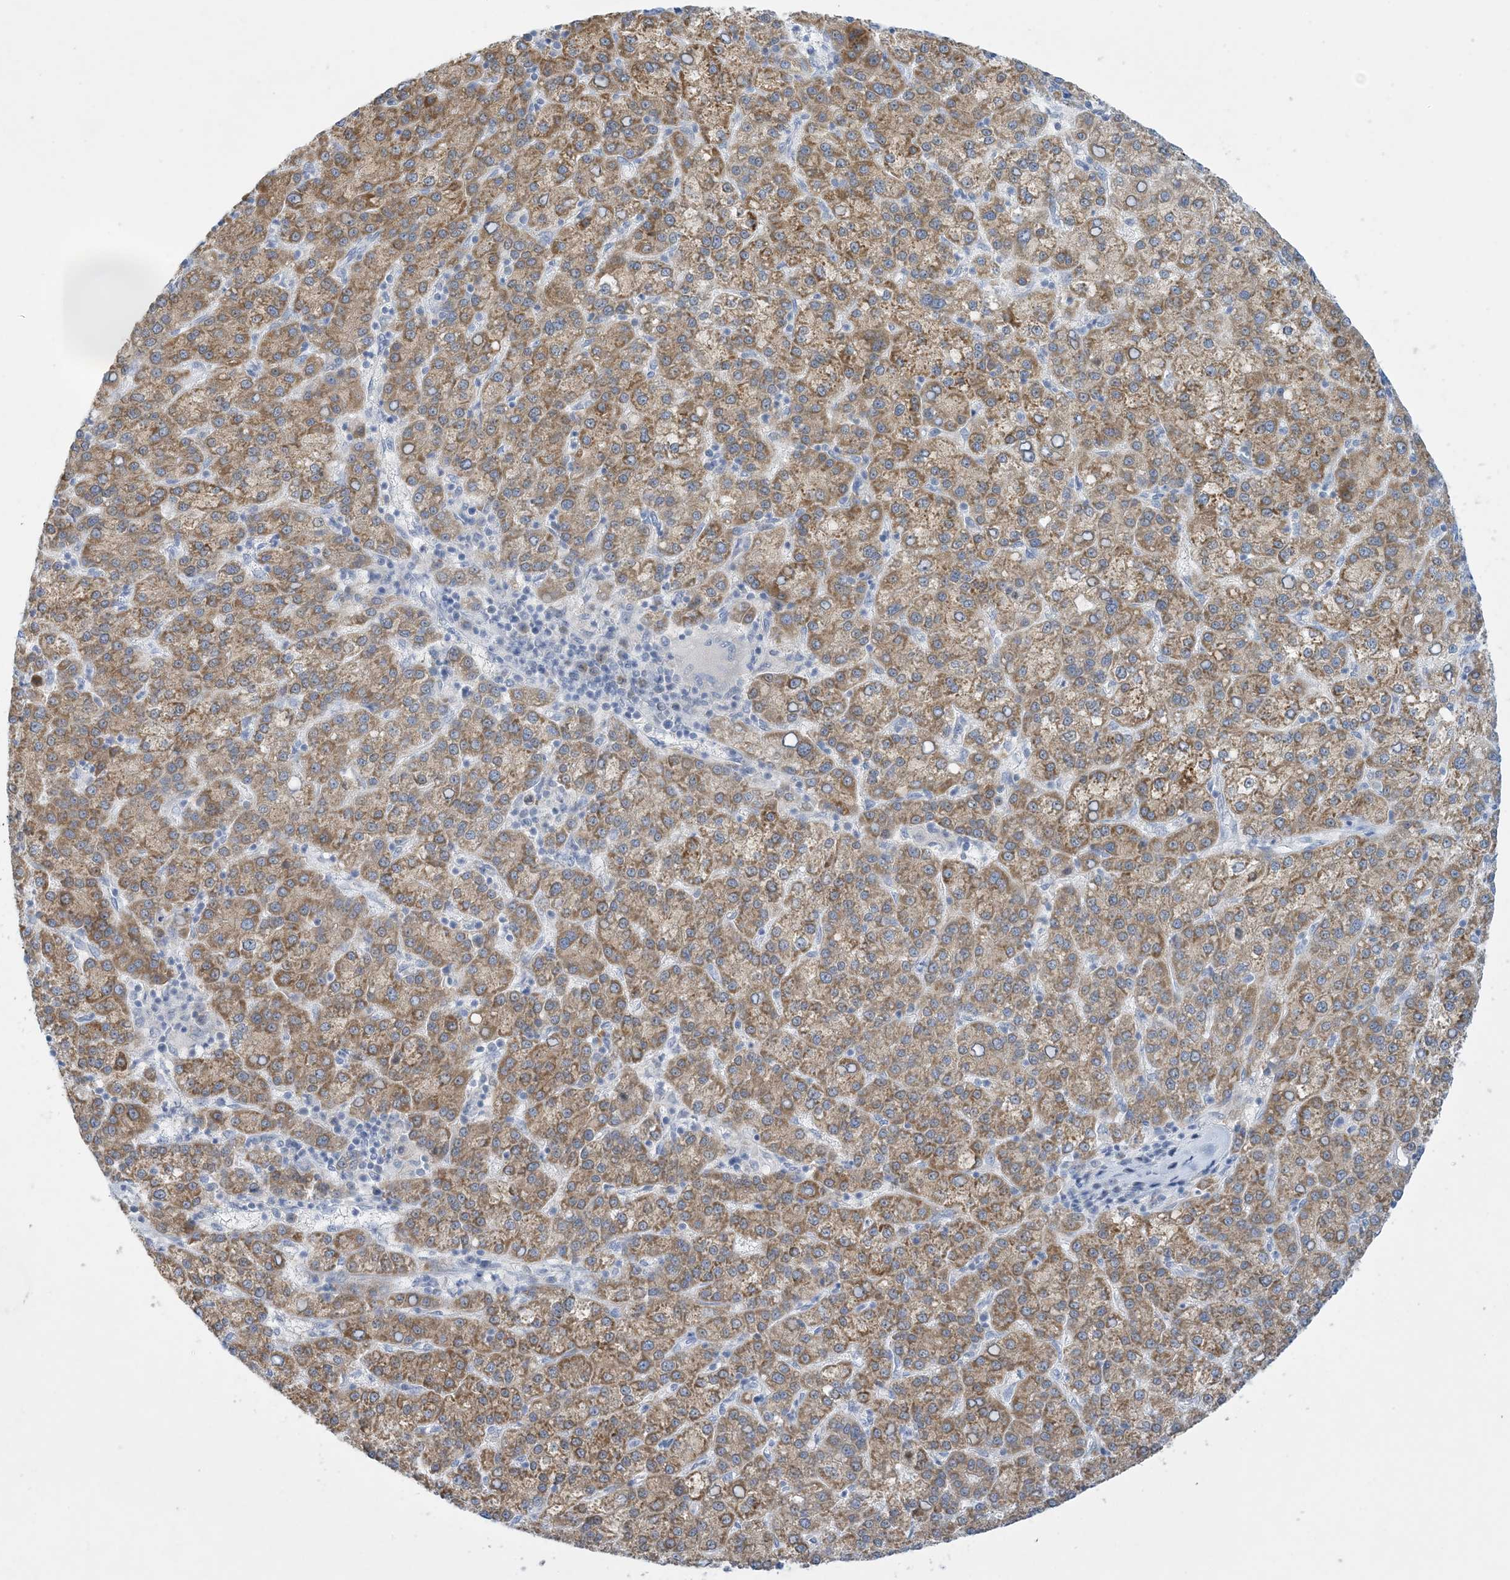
{"staining": {"intensity": "moderate", "quantity": ">75%", "location": "cytoplasmic/membranous"}, "tissue": "liver cancer", "cell_type": "Tumor cells", "image_type": "cancer", "snomed": [{"axis": "morphology", "description": "Carcinoma, Hepatocellular, NOS"}, {"axis": "topography", "description": "Liver"}], "caption": "Tumor cells exhibit moderate cytoplasmic/membranous expression in approximately >75% of cells in liver cancer (hepatocellular carcinoma). (Stains: DAB in brown, nuclei in blue, Microscopy: brightfield microscopy at high magnification).", "gene": "MRPS18A", "patient": {"sex": "female", "age": 58}}